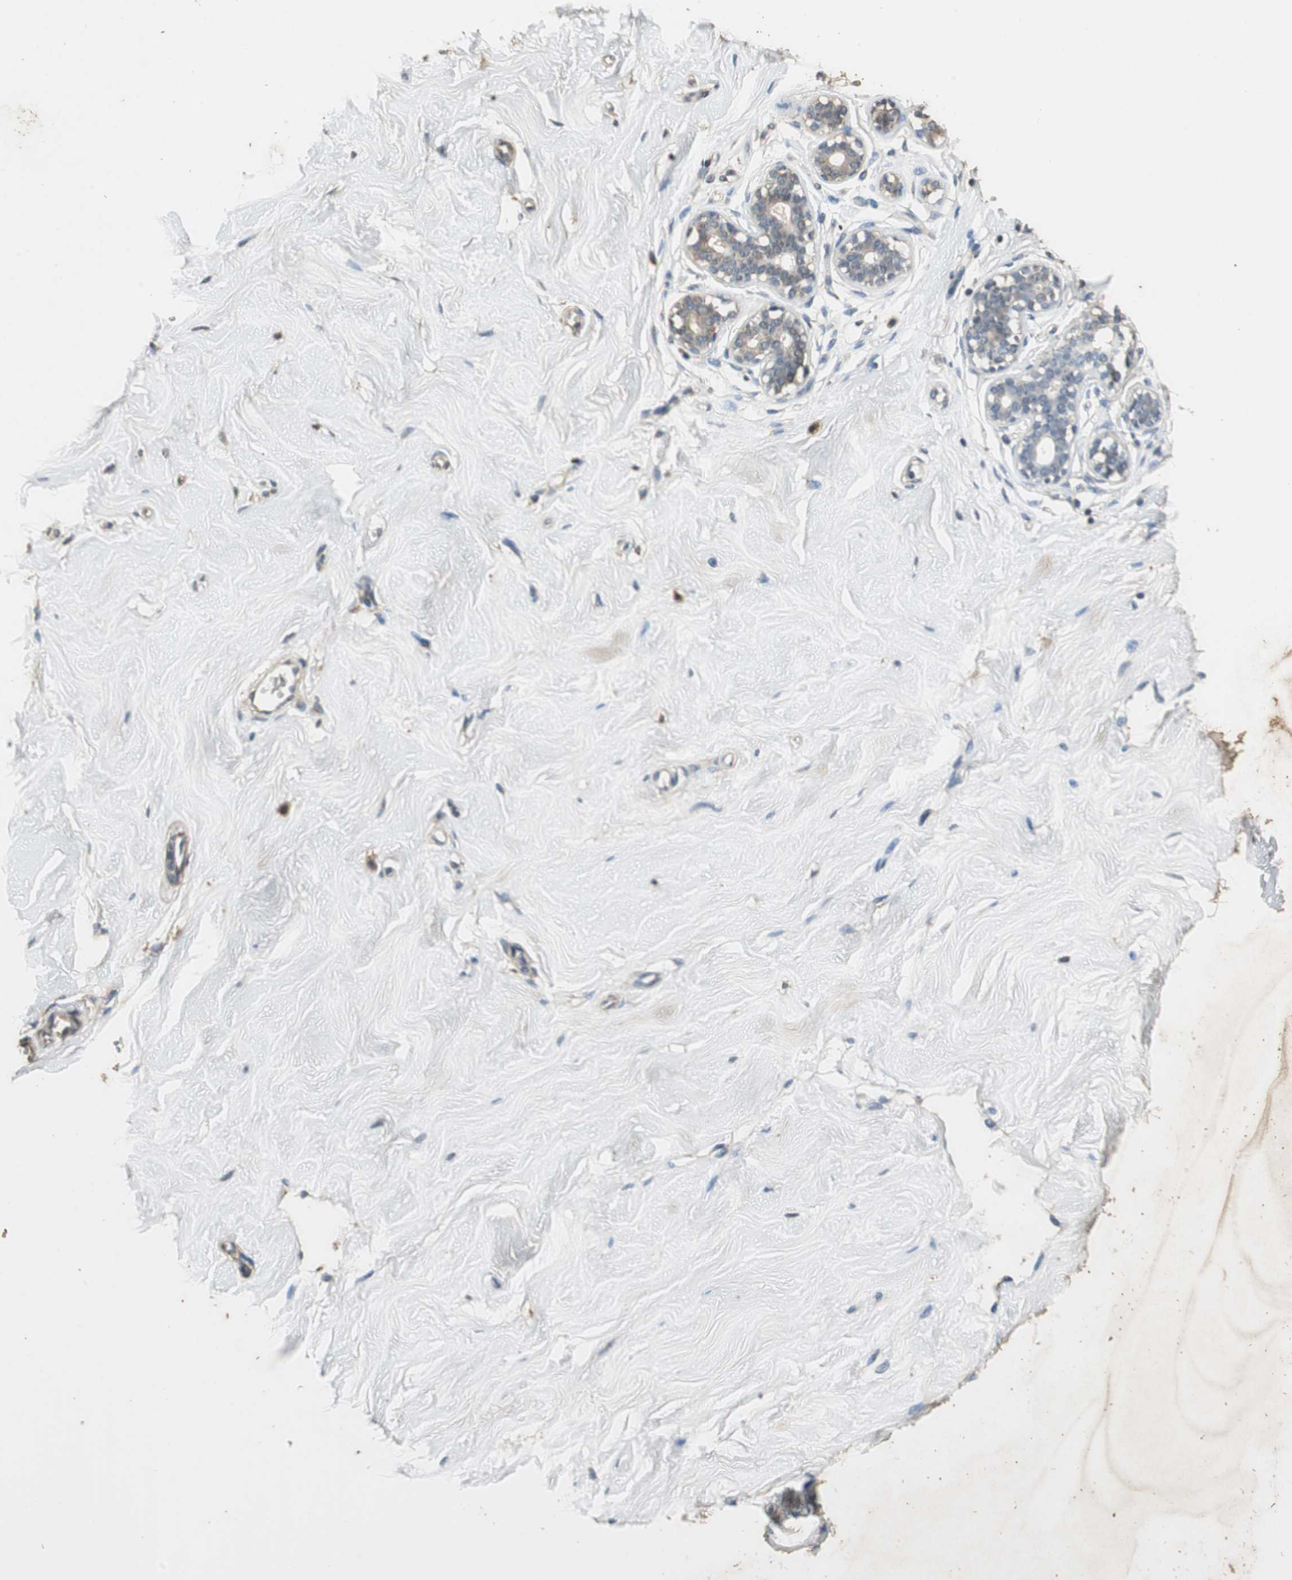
{"staining": {"intensity": "negative", "quantity": "none", "location": "none"}, "tissue": "breast", "cell_type": "Adipocytes", "image_type": "normal", "snomed": [{"axis": "morphology", "description": "Normal tissue, NOS"}, {"axis": "topography", "description": "Breast"}], "caption": "IHC of benign breast exhibits no staining in adipocytes. (DAB (3,3'-diaminobenzidine) immunohistochemistry (IHC) visualized using brightfield microscopy, high magnification).", "gene": "TMPRSS4", "patient": {"sex": "female", "age": 23}}